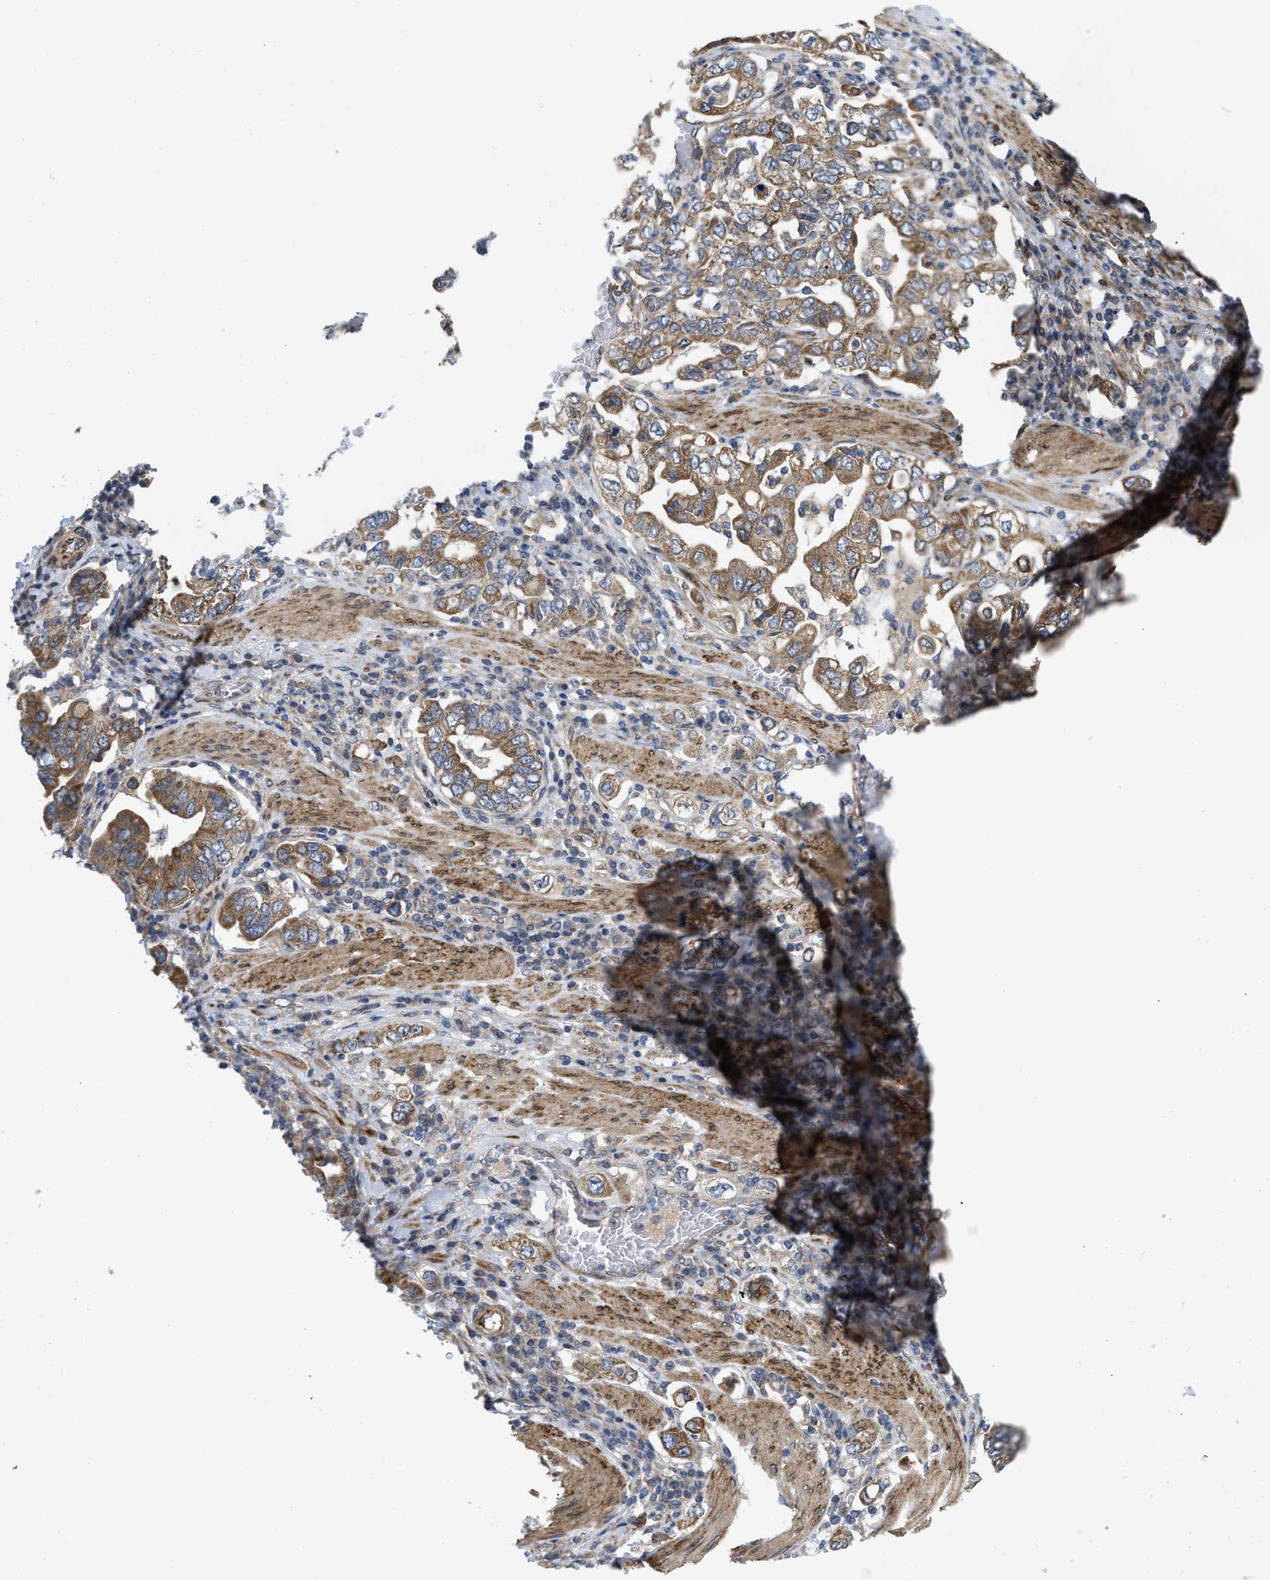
{"staining": {"intensity": "moderate", "quantity": ">75%", "location": "cytoplasmic/membranous"}, "tissue": "stomach cancer", "cell_type": "Tumor cells", "image_type": "cancer", "snomed": [{"axis": "morphology", "description": "Adenocarcinoma, NOS"}, {"axis": "topography", "description": "Stomach, upper"}], "caption": "Immunohistochemistry micrograph of neoplastic tissue: stomach adenocarcinoma stained using IHC shows medium levels of moderate protein expression localized specifically in the cytoplasmic/membranous of tumor cells, appearing as a cytoplasmic/membranous brown color.", "gene": "EOGT", "patient": {"sex": "male", "age": 62}}